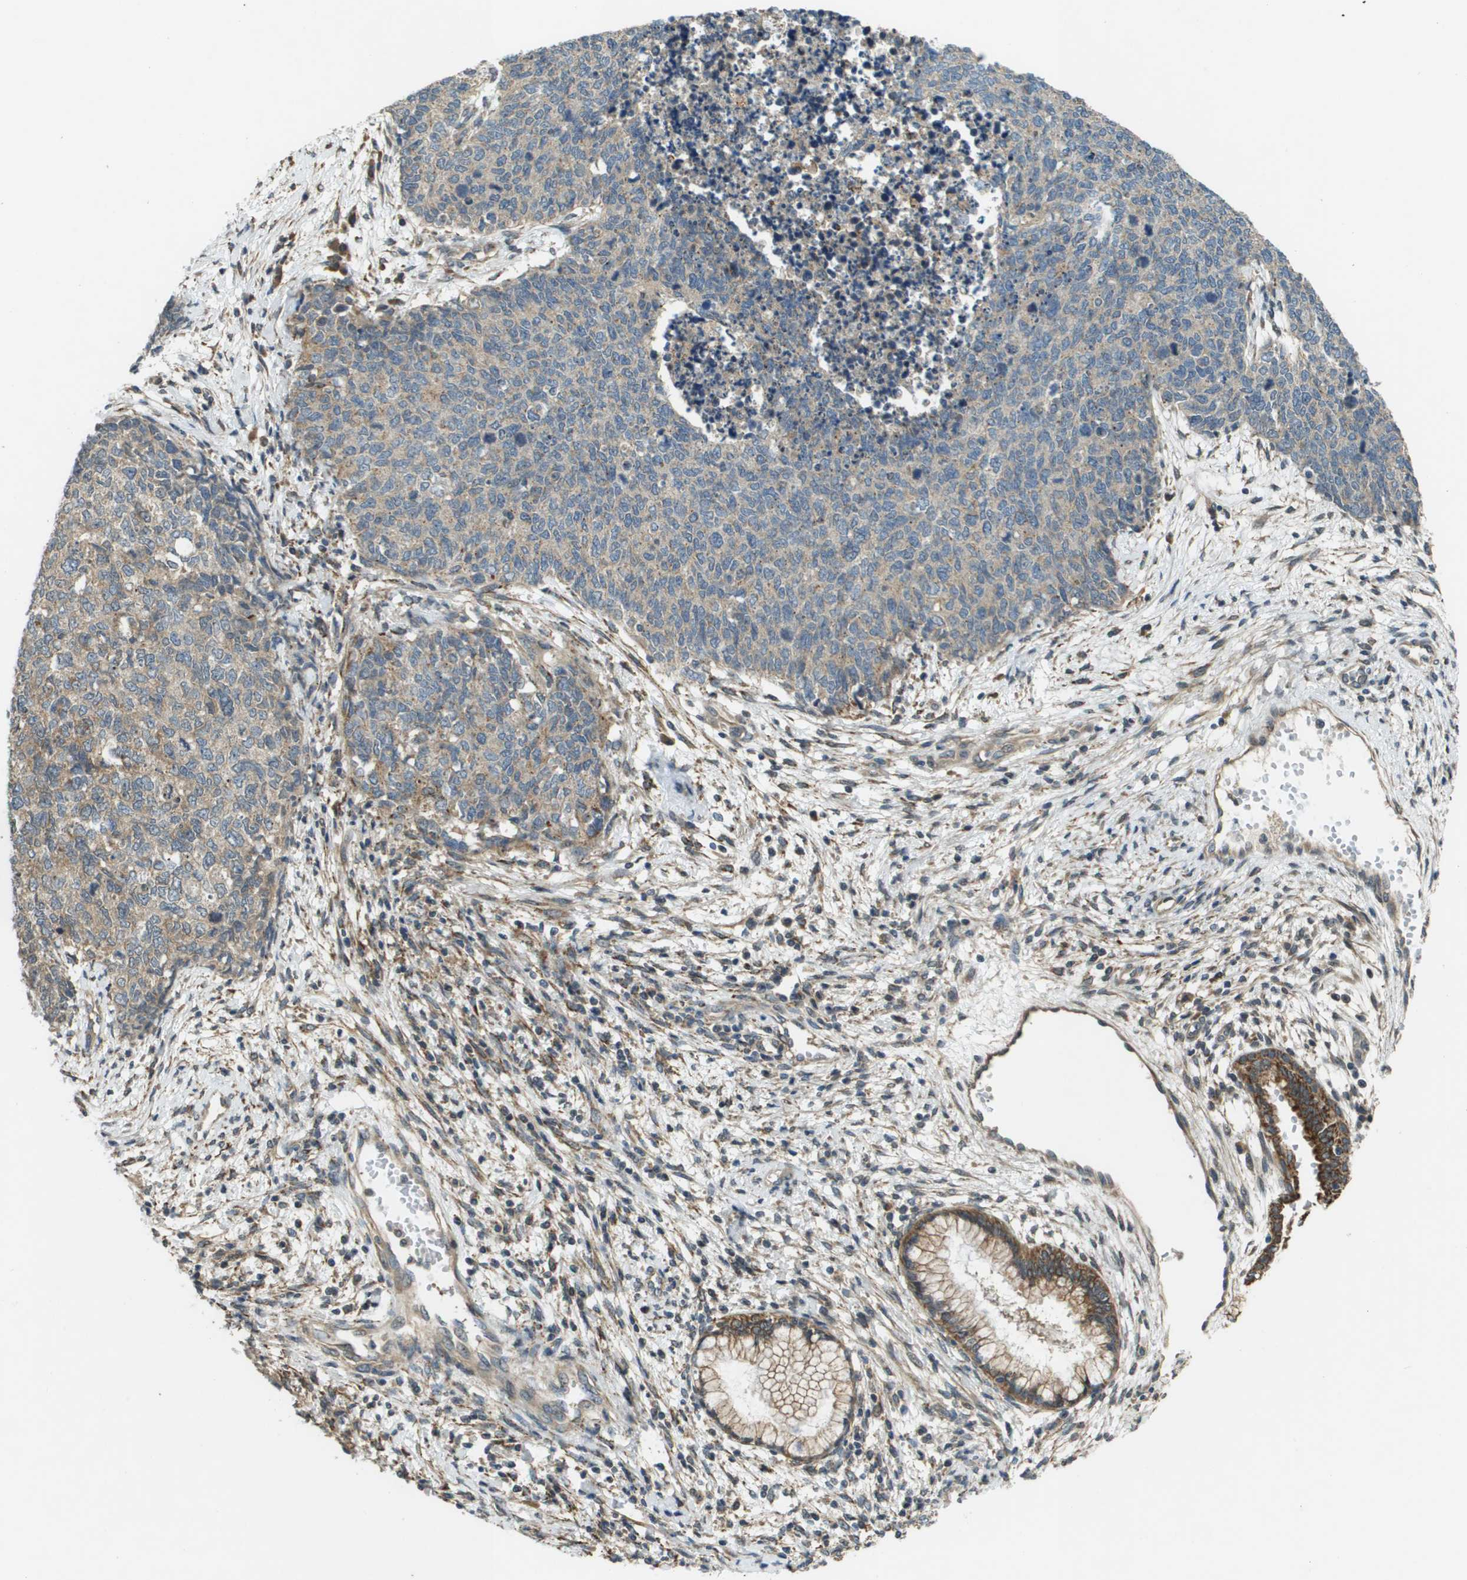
{"staining": {"intensity": "weak", "quantity": "25%-75%", "location": "cytoplasmic/membranous"}, "tissue": "cervical cancer", "cell_type": "Tumor cells", "image_type": "cancer", "snomed": [{"axis": "morphology", "description": "Squamous cell carcinoma, NOS"}, {"axis": "topography", "description": "Cervix"}], "caption": "Protein staining exhibits weak cytoplasmic/membranous expression in about 25%-75% of tumor cells in cervical cancer (squamous cell carcinoma).", "gene": "CDKN2C", "patient": {"sex": "female", "age": 63}}